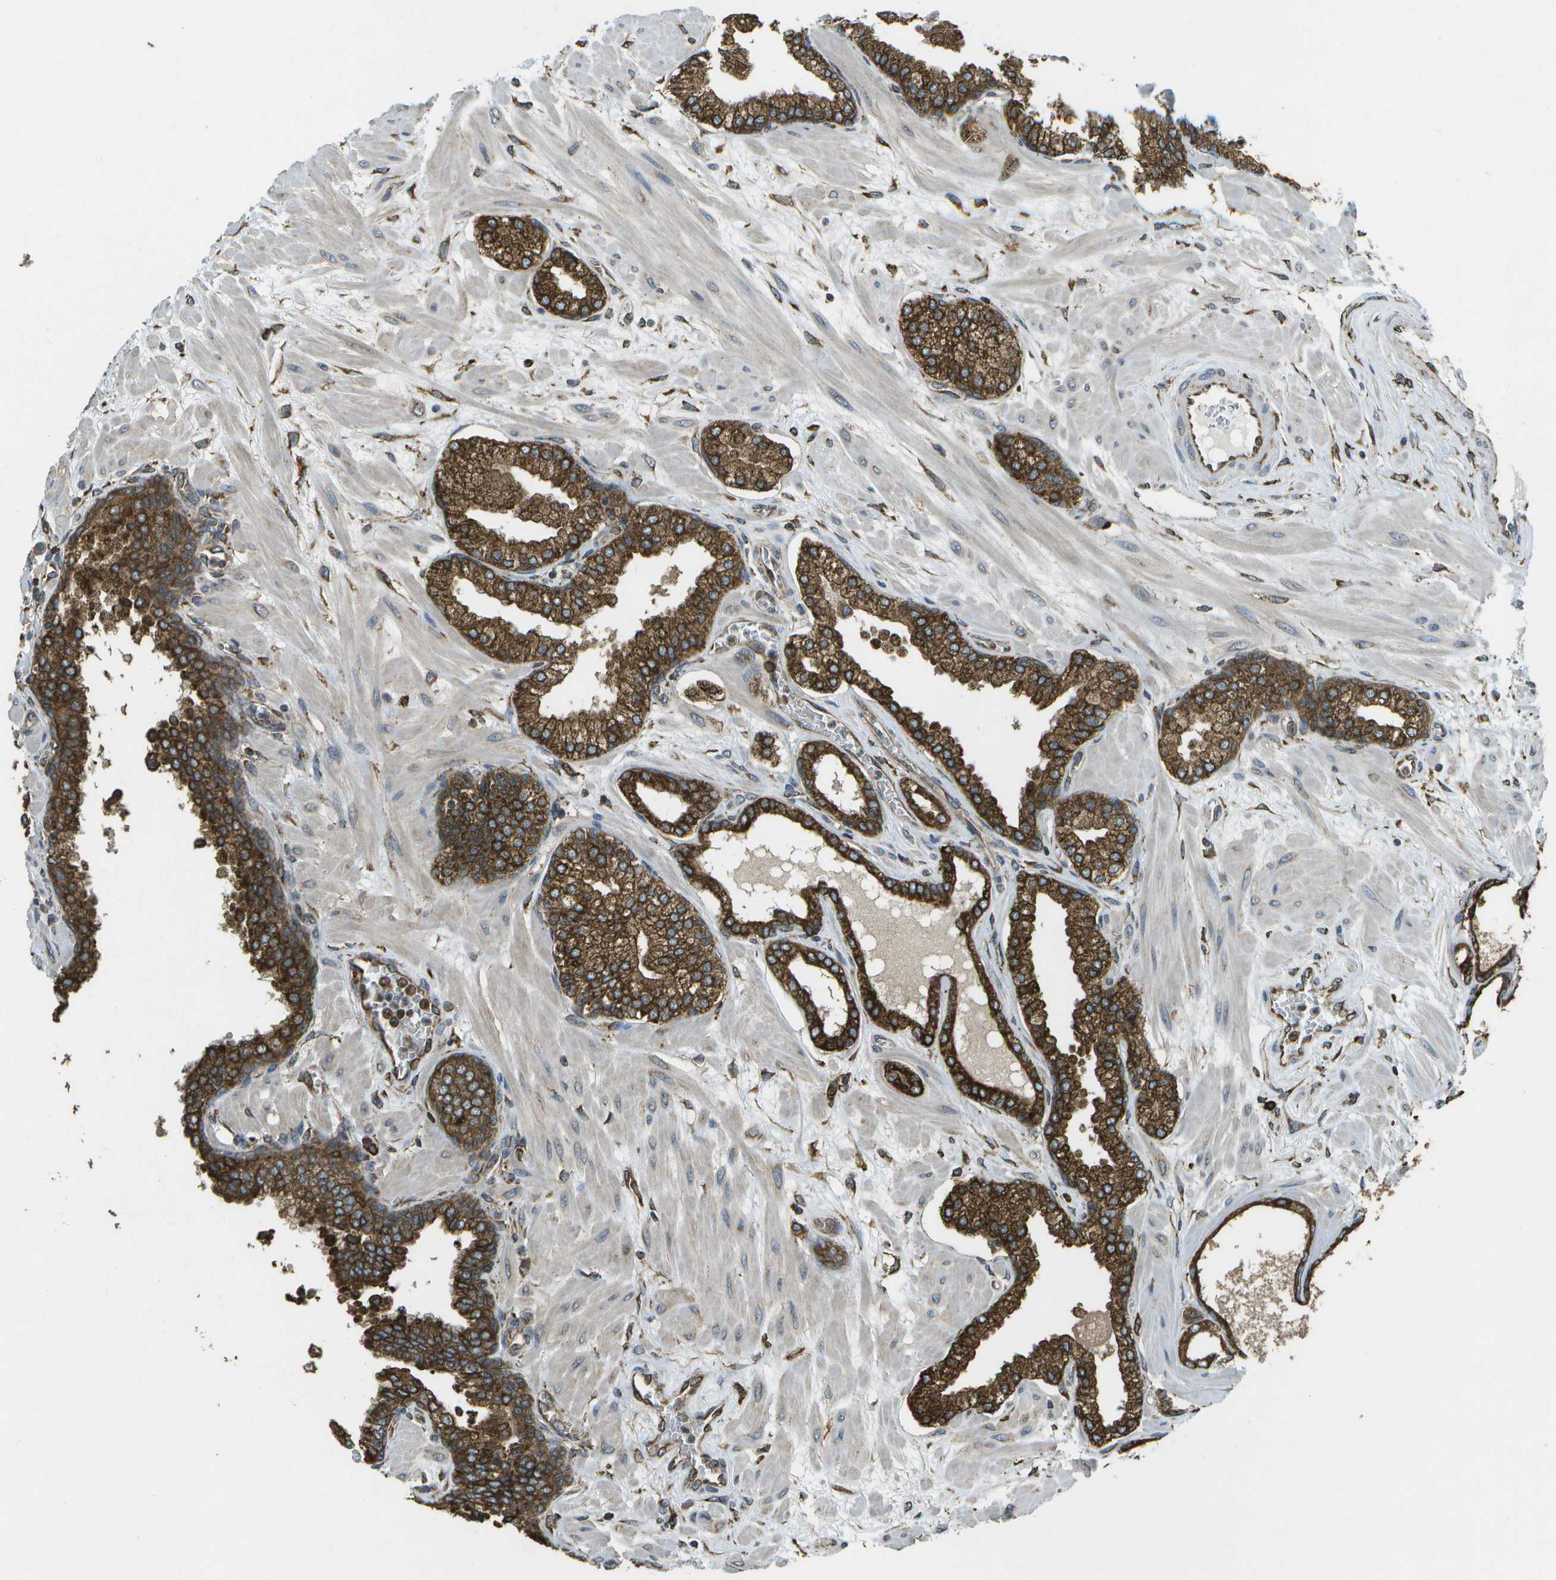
{"staining": {"intensity": "strong", "quantity": ">75%", "location": "cytoplasmic/membranous"}, "tissue": "prostate", "cell_type": "Glandular cells", "image_type": "normal", "snomed": [{"axis": "morphology", "description": "Normal tissue, NOS"}, {"axis": "morphology", "description": "Urothelial carcinoma, Low grade"}, {"axis": "topography", "description": "Urinary bladder"}, {"axis": "topography", "description": "Prostate"}], "caption": "Brown immunohistochemical staining in benign prostate reveals strong cytoplasmic/membranous expression in approximately >75% of glandular cells.", "gene": "PDIA4", "patient": {"sex": "male", "age": 60}}